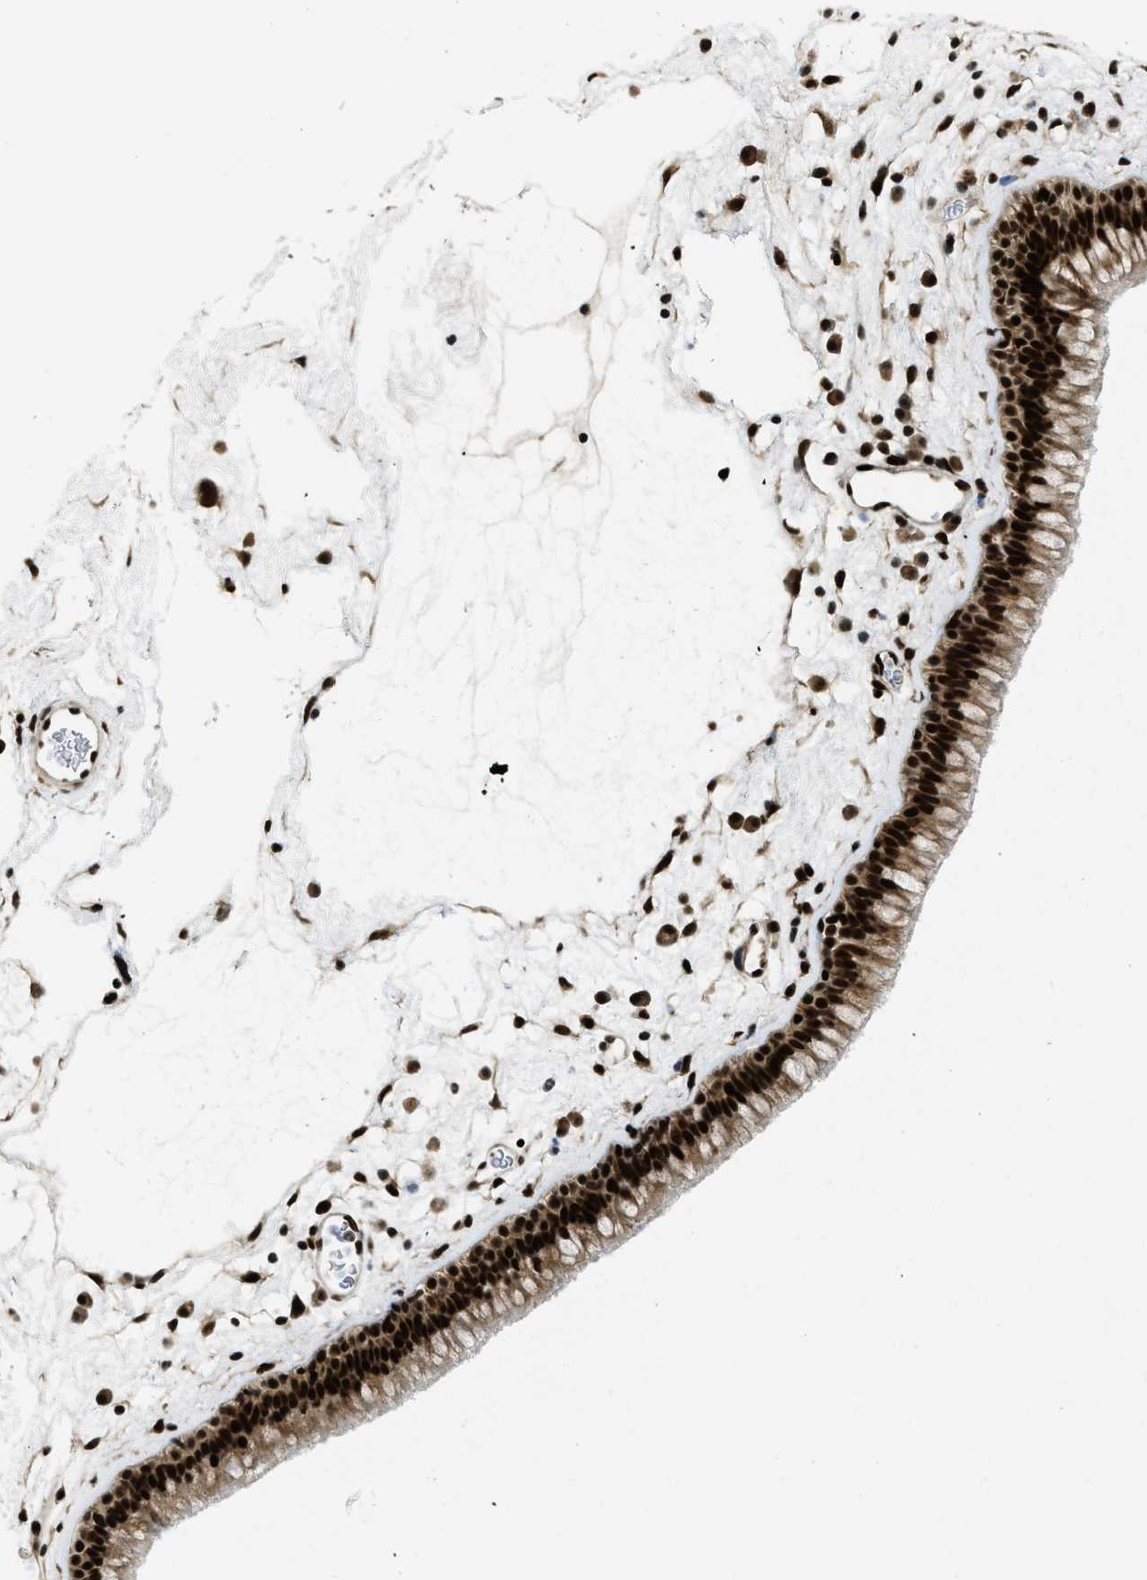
{"staining": {"intensity": "strong", "quantity": ">75%", "location": "nuclear"}, "tissue": "nasopharynx", "cell_type": "Respiratory epithelial cells", "image_type": "normal", "snomed": [{"axis": "morphology", "description": "Normal tissue, NOS"}, {"axis": "morphology", "description": "Inflammation, NOS"}, {"axis": "topography", "description": "Nasopharynx"}], "caption": "Immunohistochemistry image of unremarkable nasopharynx: human nasopharynx stained using IHC shows high levels of strong protein expression localized specifically in the nuclear of respiratory epithelial cells, appearing as a nuclear brown color.", "gene": "RFX5", "patient": {"sex": "male", "age": 48}}